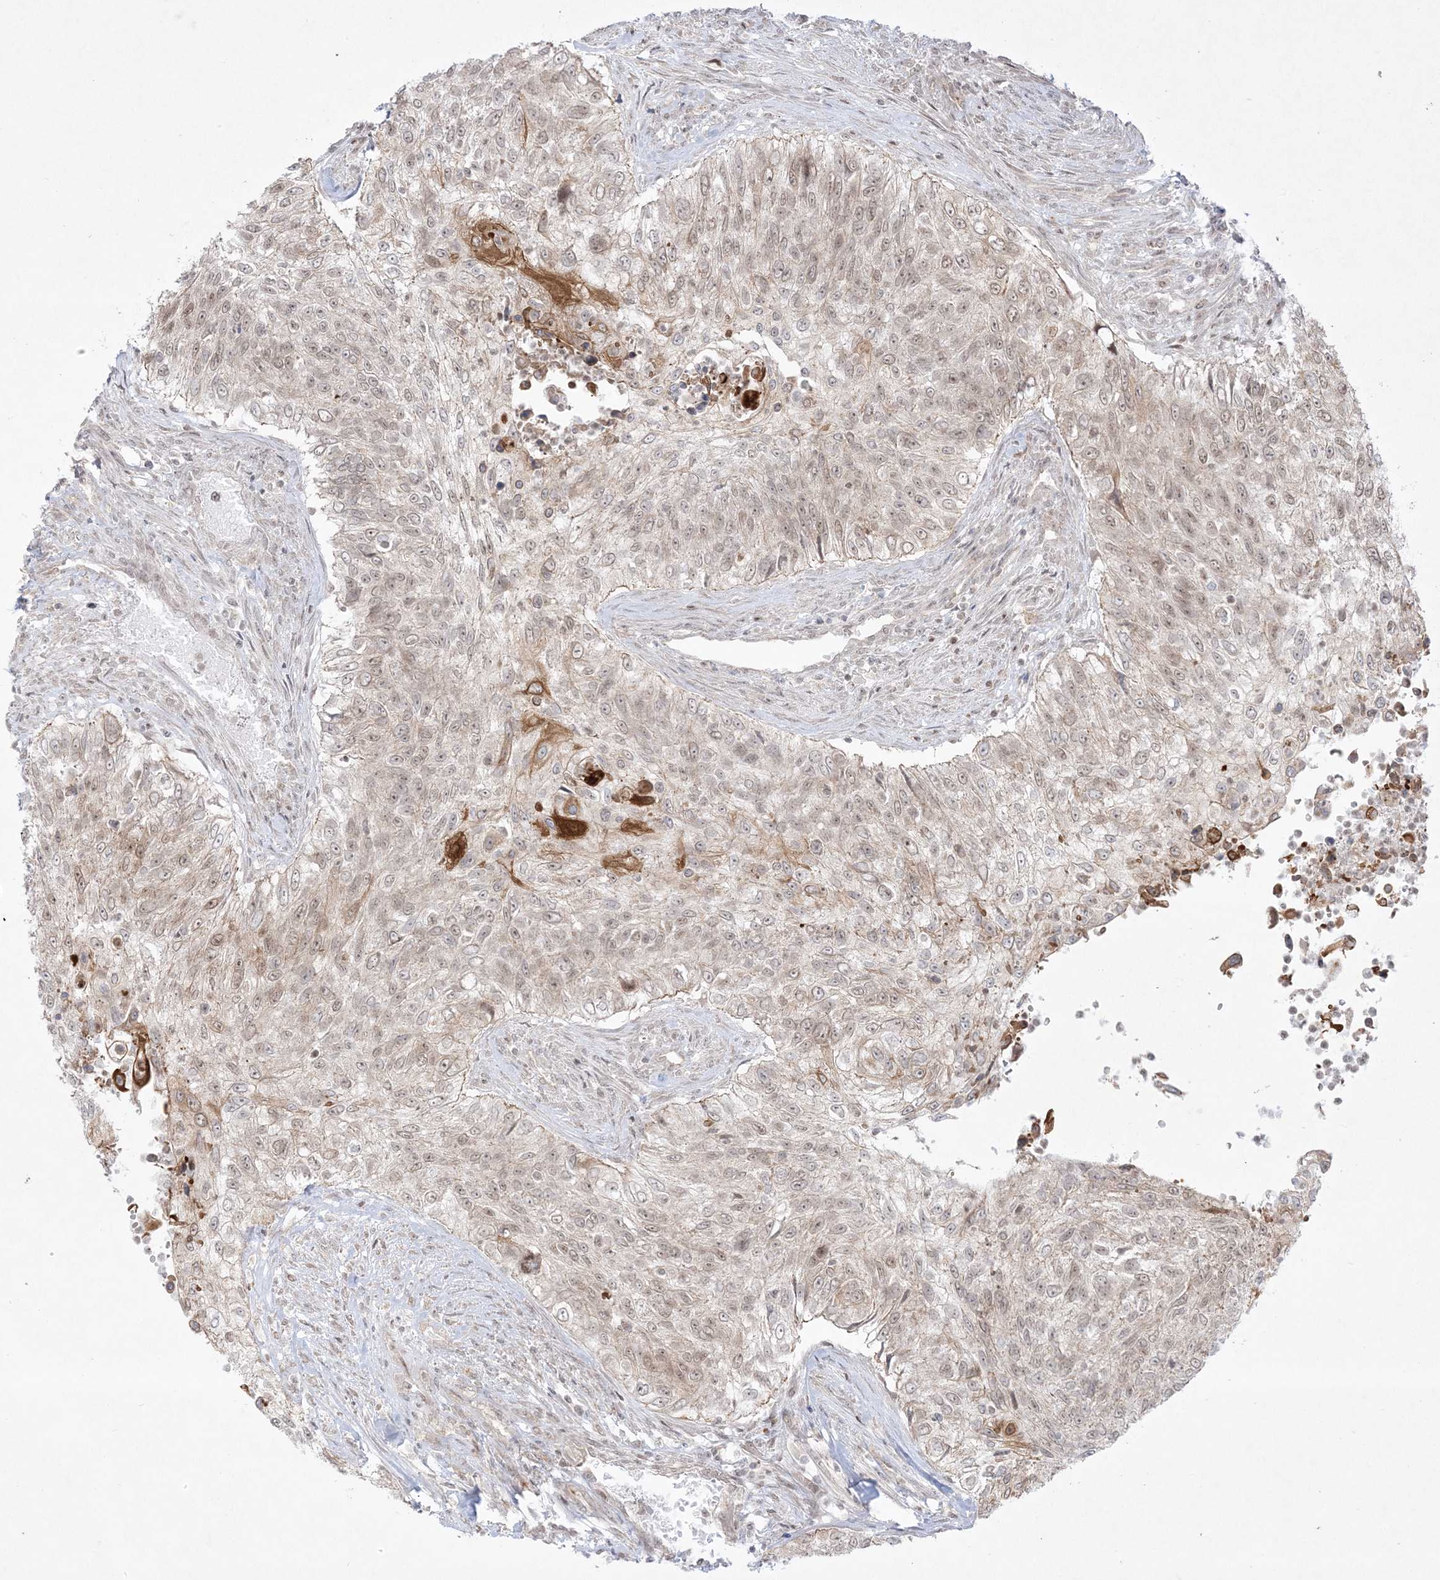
{"staining": {"intensity": "weak", "quantity": ">75%", "location": "cytoplasmic/membranous,nuclear"}, "tissue": "urothelial cancer", "cell_type": "Tumor cells", "image_type": "cancer", "snomed": [{"axis": "morphology", "description": "Urothelial carcinoma, High grade"}, {"axis": "topography", "description": "Urinary bladder"}], "caption": "Immunohistochemistry (IHC) (DAB) staining of urothelial cancer demonstrates weak cytoplasmic/membranous and nuclear protein expression in approximately >75% of tumor cells. The protein of interest is shown in brown color, while the nuclei are stained blue.", "gene": "PTK6", "patient": {"sex": "female", "age": 60}}